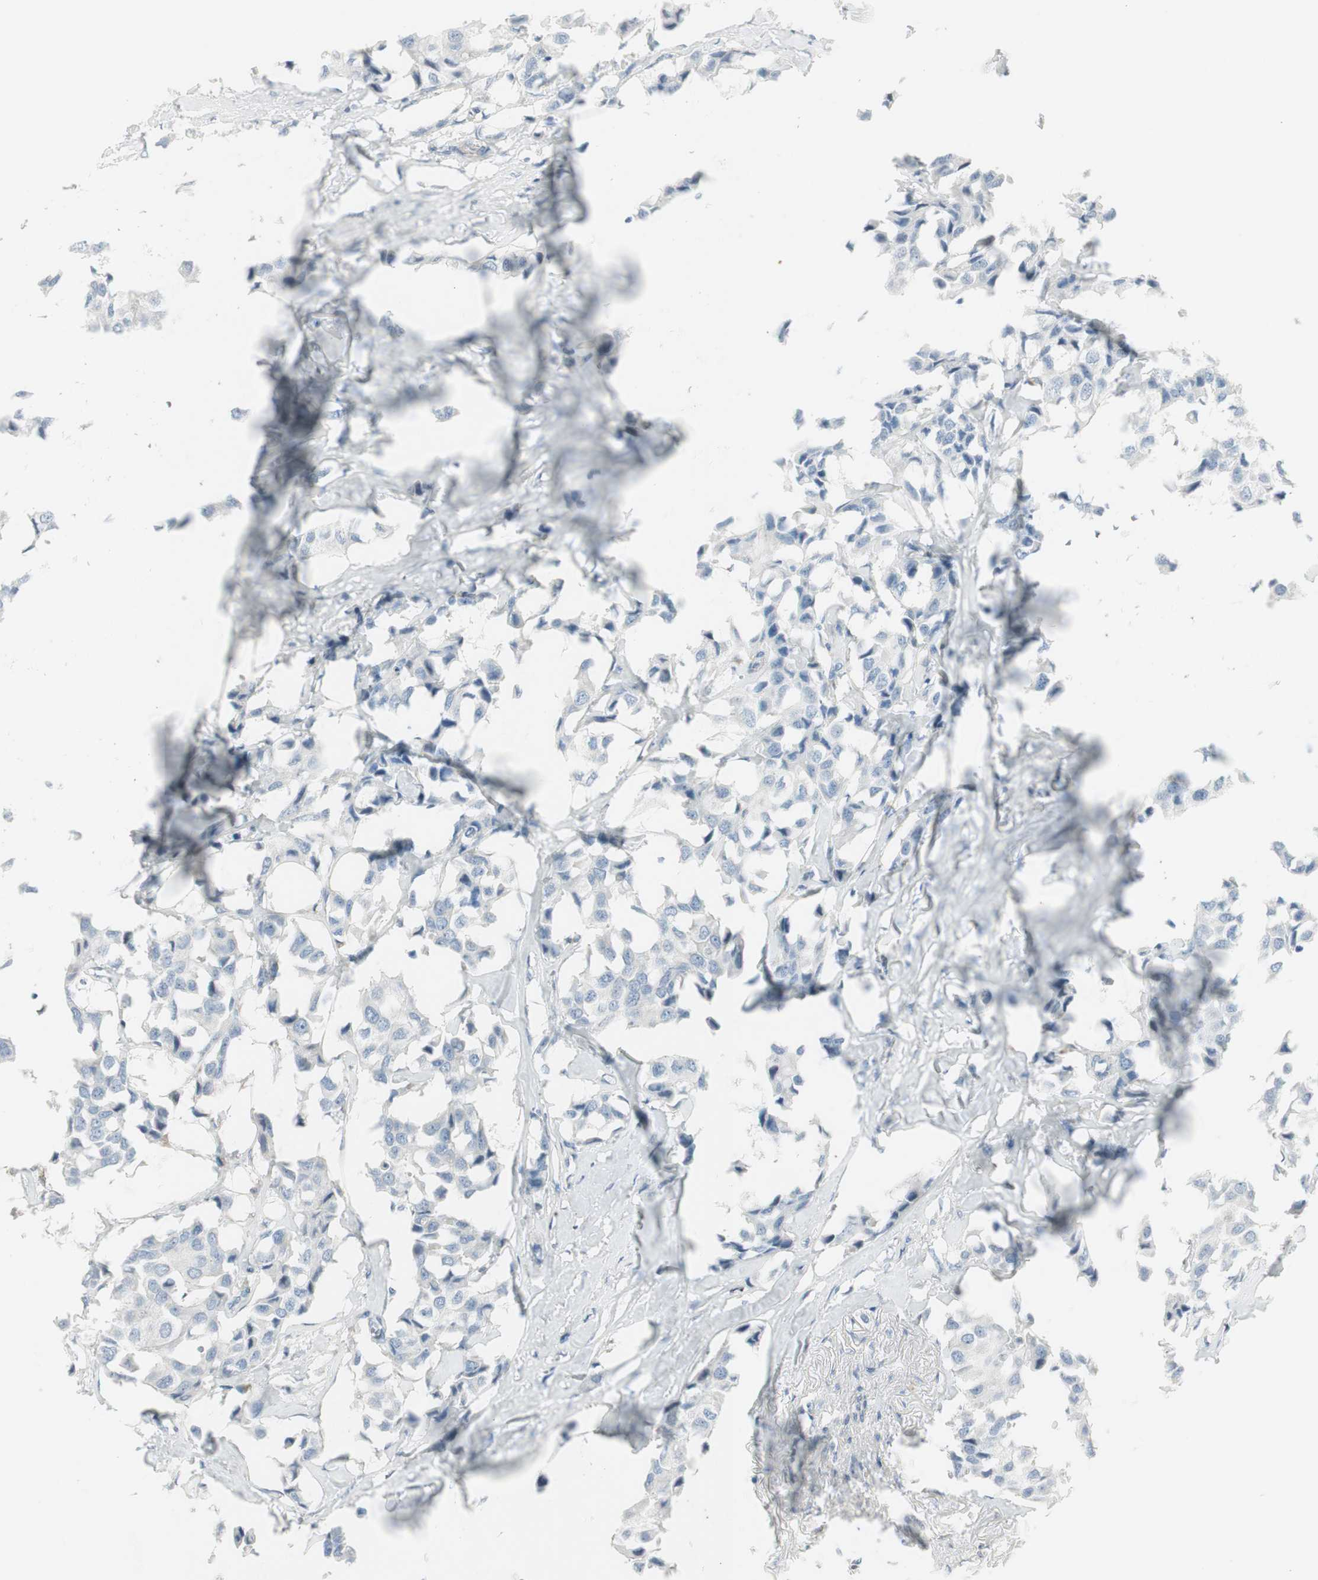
{"staining": {"intensity": "negative", "quantity": "none", "location": "none"}, "tissue": "breast cancer", "cell_type": "Tumor cells", "image_type": "cancer", "snomed": [{"axis": "morphology", "description": "Duct carcinoma"}, {"axis": "topography", "description": "Breast"}], "caption": "IHC of human breast cancer demonstrates no positivity in tumor cells.", "gene": "CACNA2D1", "patient": {"sex": "female", "age": 80}}